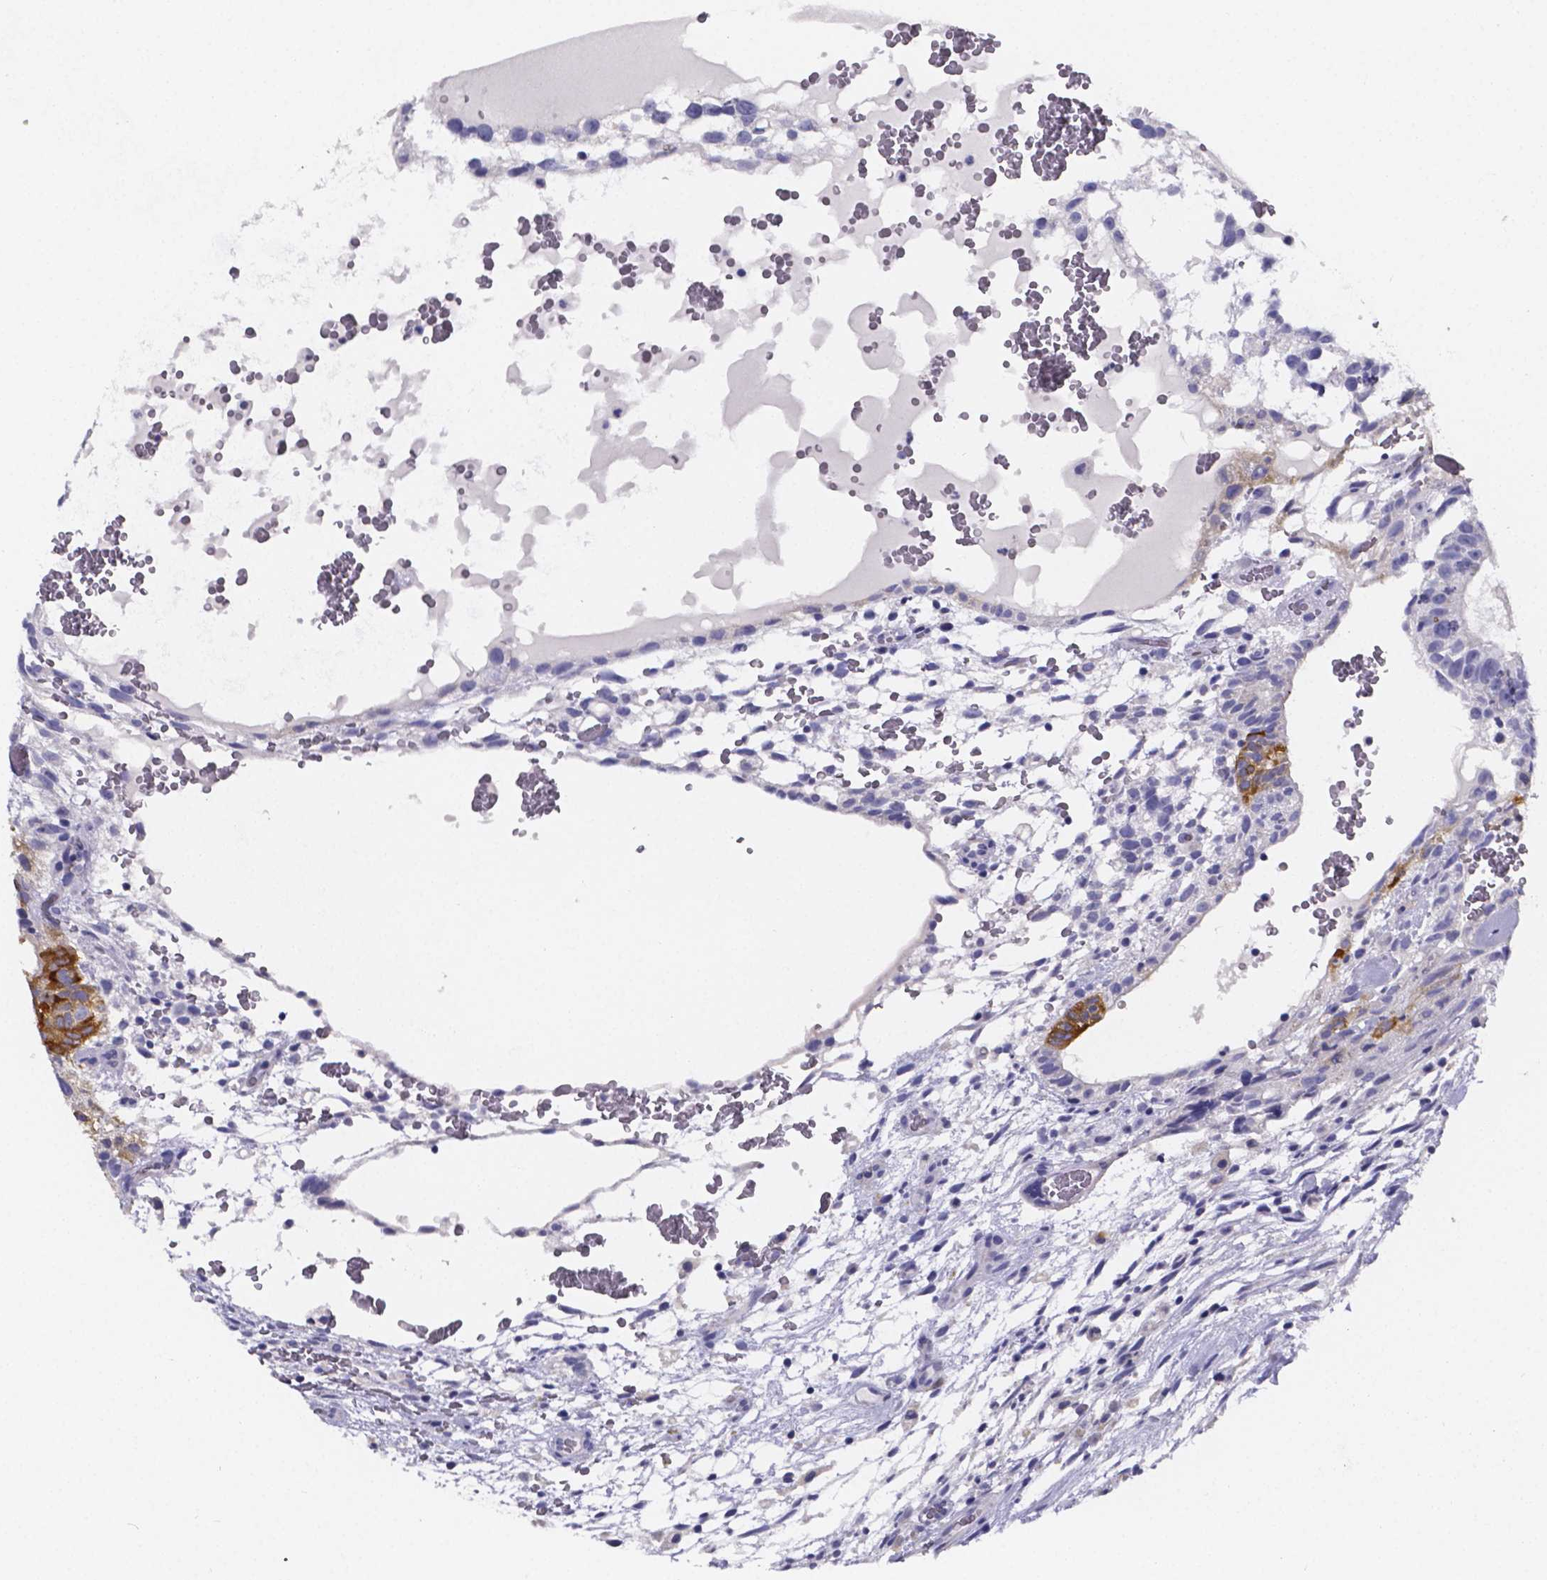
{"staining": {"intensity": "strong", "quantity": "<25%", "location": "cytoplasmic/membranous"}, "tissue": "testis cancer", "cell_type": "Tumor cells", "image_type": "cancer", "snomed": [{"axis": "morphology", "description": "Normal tissue, NOS"}, {"axis": "morphology", "description": "Carcinoma, Embryonal, NOS"}, {"axis": "topography", "description": "Testis"}], "caption": "IHC of testis embryonal carcinoma reveals medium levels of strong cytoplasmic/membranous positivity in approximately <25% of tumor cells. Nuclei are stained in blue.", "gene": "PAH", "patient": {"sex": "male", "age": 32}}